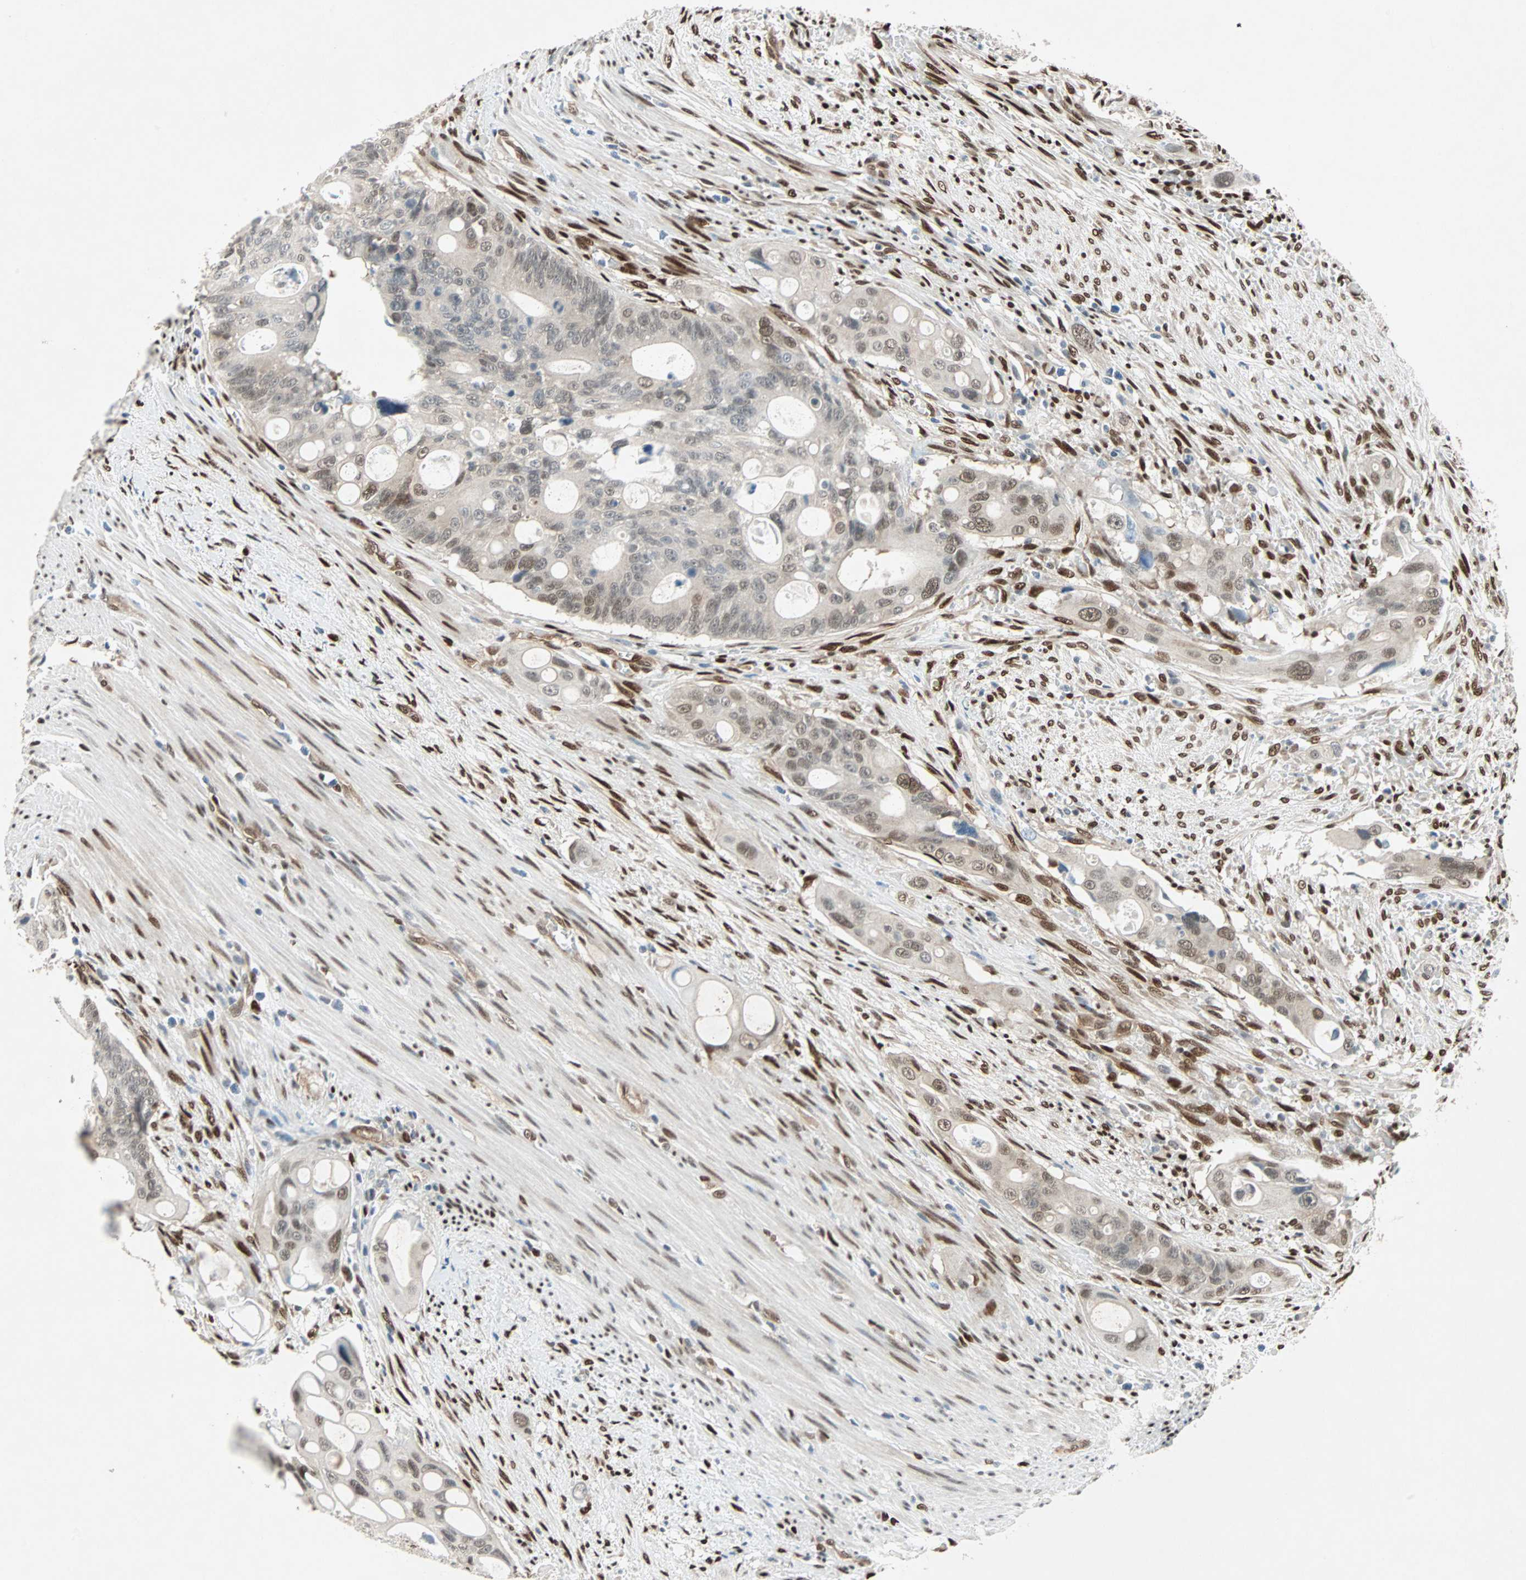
{"staining": {"intensity": "weak", "quantity": "25%-75%", "location": "nuclear"}, "tissue": "colorectal cancer", "cell_type": "Tumor cells", "image_type": "cancer", "snomed": [{"axis": "morphology", "description": "Adenocarcinoma, NOS"}, {"axis": "topography", "description": "Colon"}], "caption": "High-magnification brightfield microscopy of colorectal cancer stained with DAB (brown) and counterstained with hematoxylin (blue). tumor cells exhibit weak nuclear positivity is appreciated in approximately25%-75% of cells.", "gene": "WWTR1", "patient": {"sex": "female", "age": 57}}